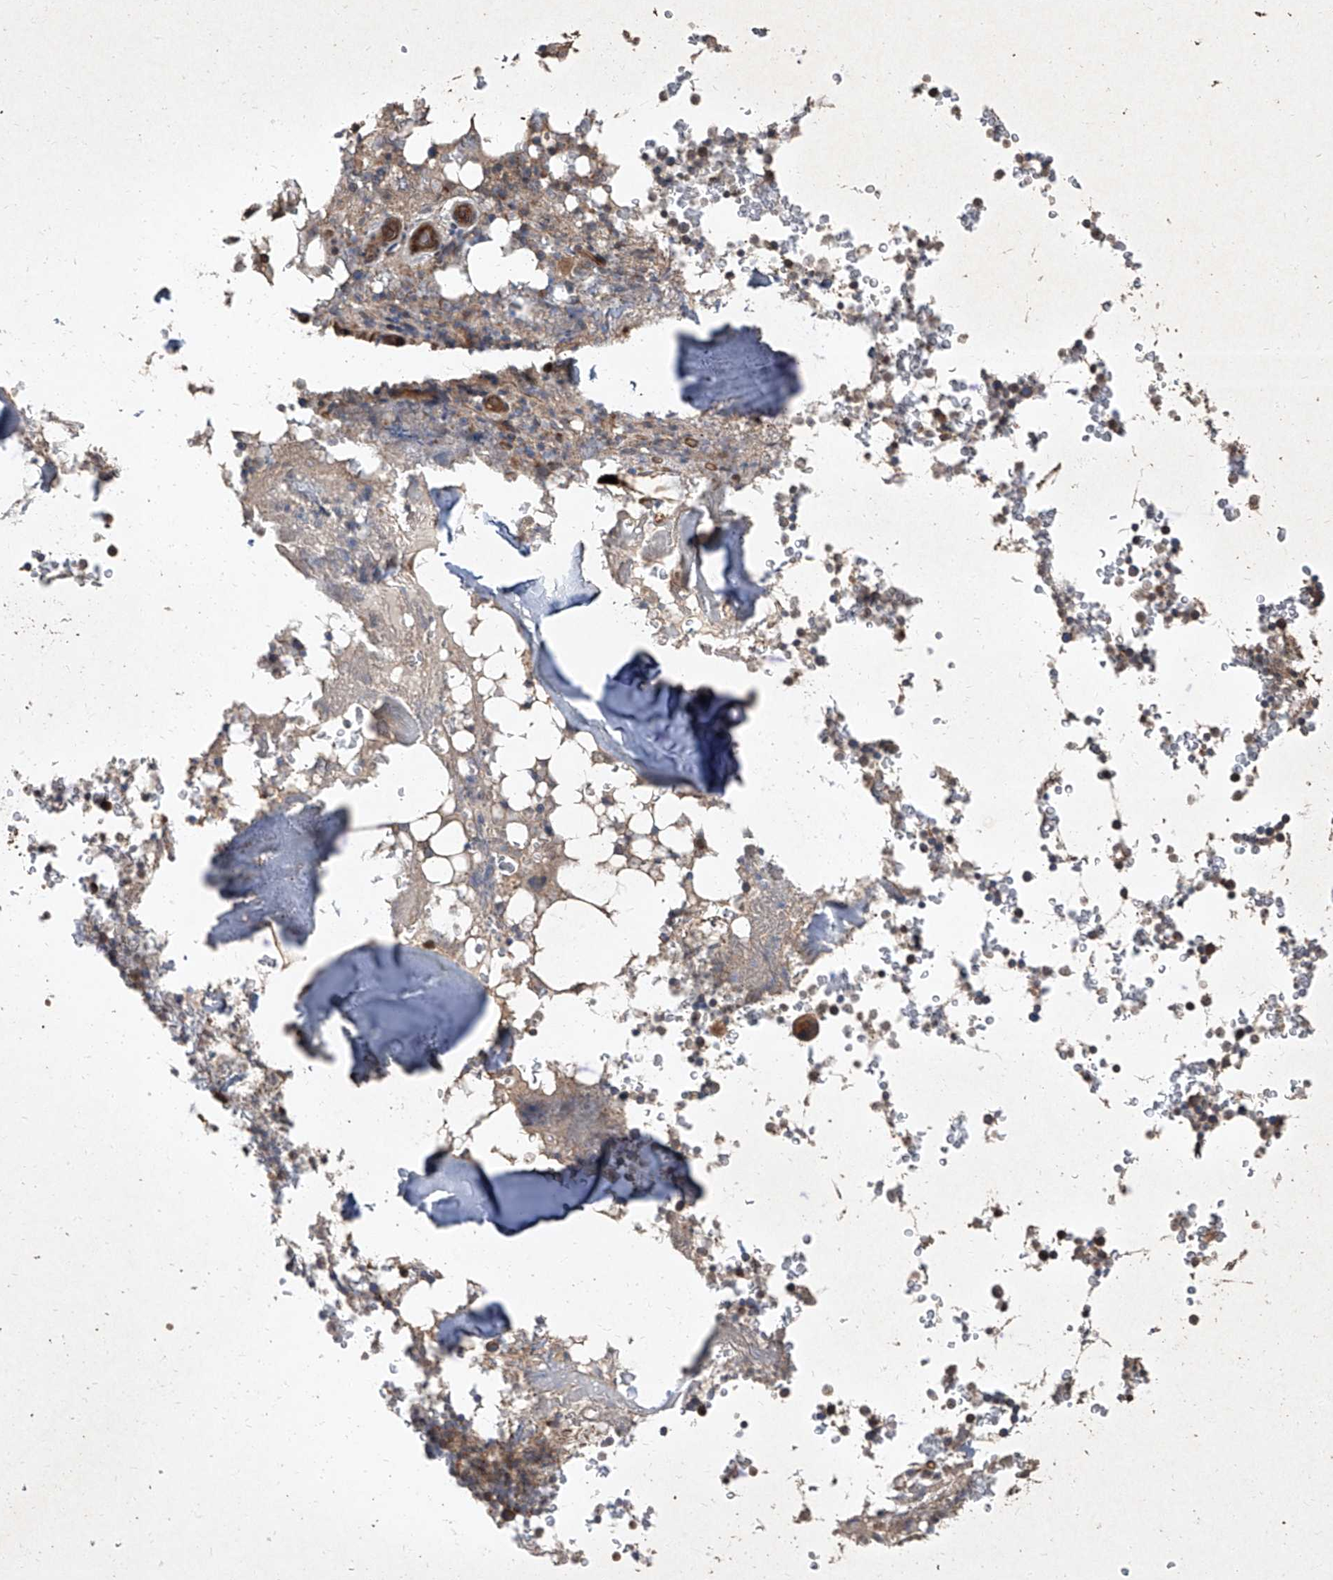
{"staining": {"intensity": "weak", "quantity": "25%-75%", "location": "cytoplasmic/membranous"}, "tissue": "bone marrow", "cell_type": "Hematopoietic cells", "image_type": "normal", "snomed": [{"axis": "morphology", "description": "Normal tissue, NOS"}, {"axis": "topography", "description": "Bone marrow"}], "caption": "Protein positivity by immunohistochemistry displays weak cytoplasmic/membranous staining in approximately 25%-75% of hematopoietic cells in benign bone marrow. The staining was performed using DAB, with brown indicating positive protein expression. Nuclei are stained blue with hematoxylin.", "gene": "CCN1", "patient": {"sex": "male", "age": 58}}